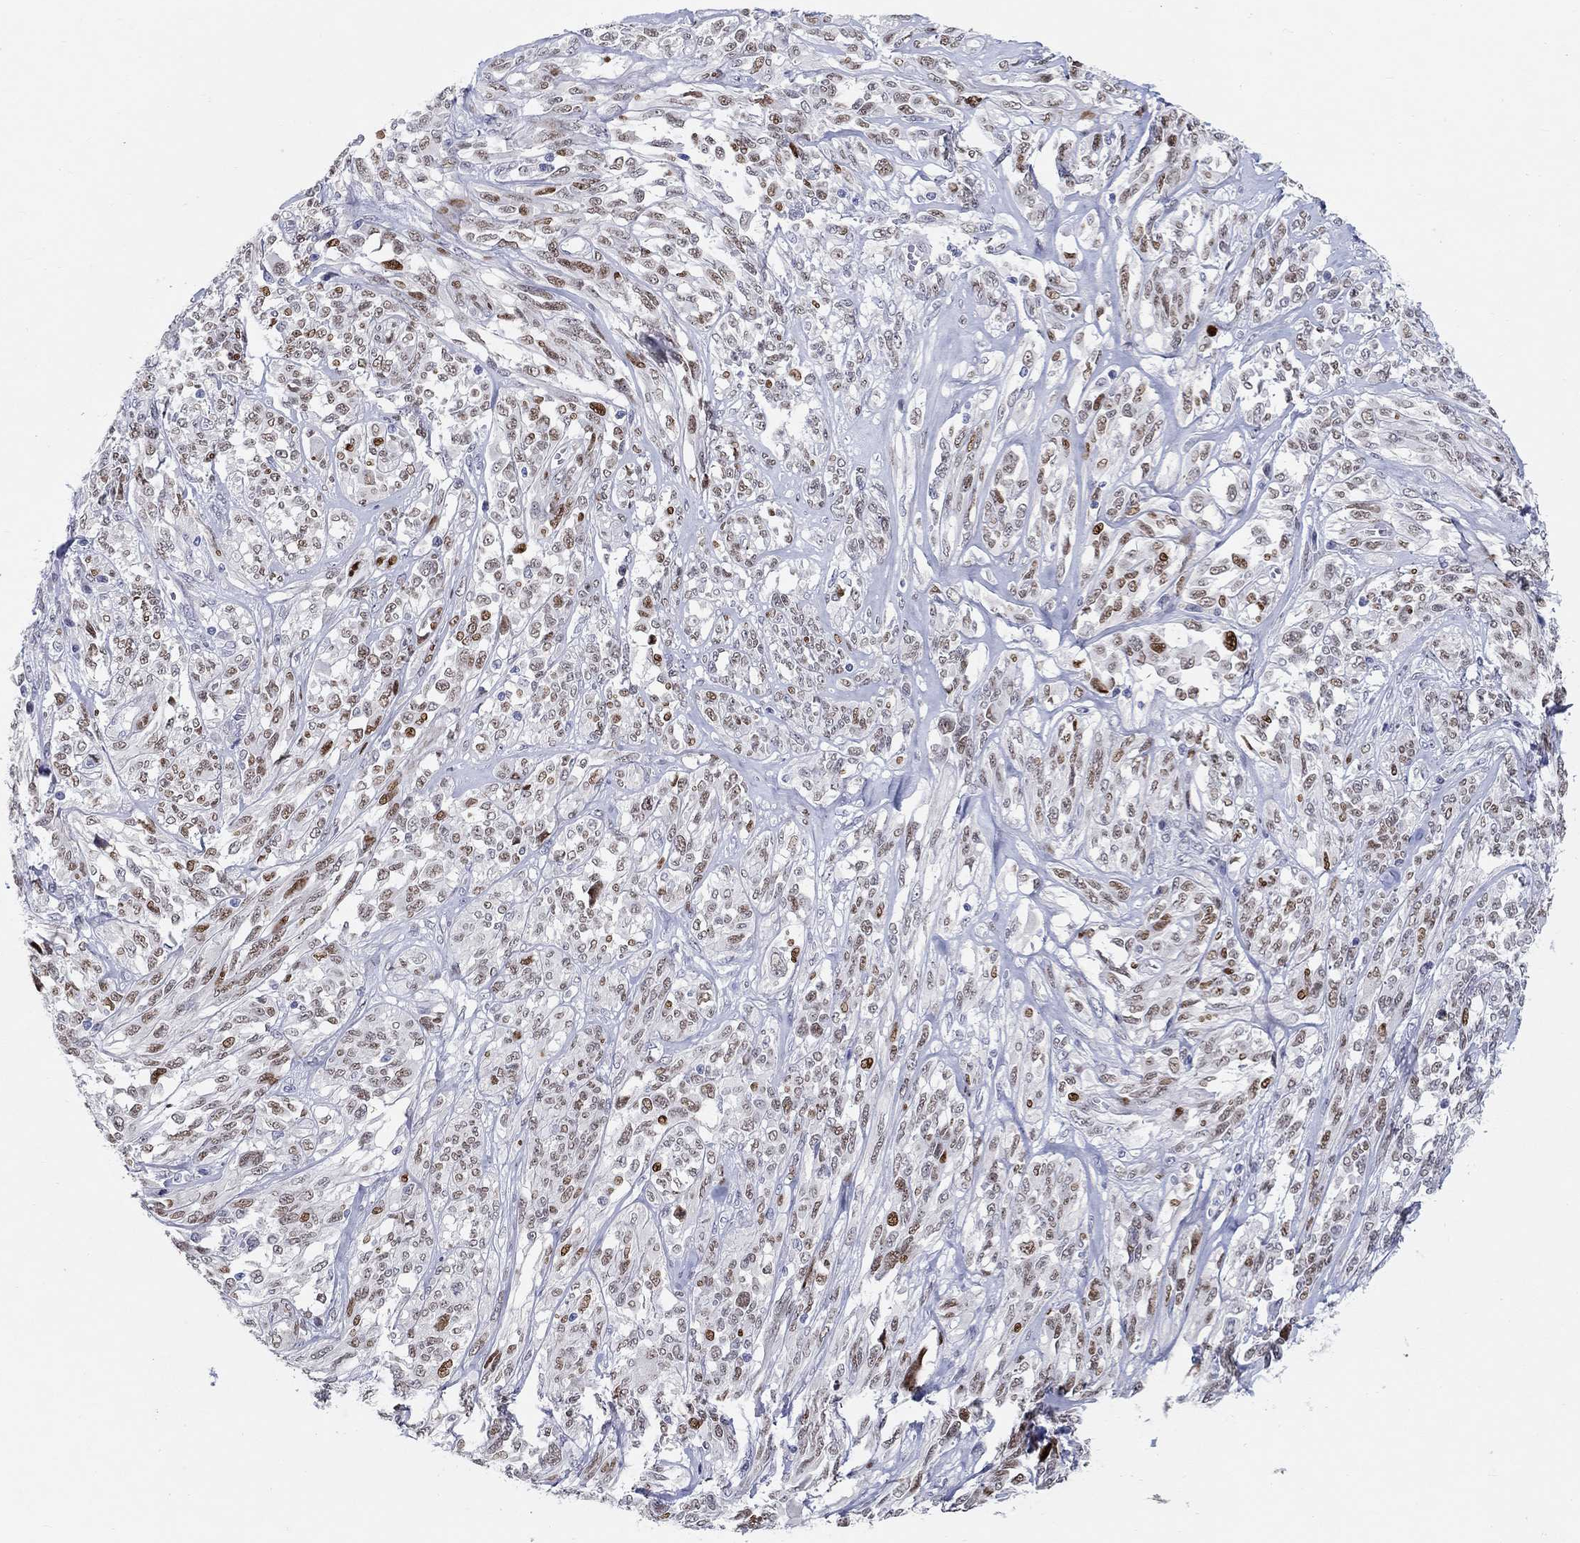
{"staining": {"intensity": "strong", "quantity": "<25%", "location": "nuclear"}, "tissue": "melanoma", "cell_type": "Tumor cells", "image_type": "cancer", "snomed": [{"axis": "morphology", "description": "Malignant melanoma, NOS"}, {"axis": "topography", "description": "Skin"}], "caption": "This image displays IHC staining of malignant melanoma, with medium strong nuclear staining in approximately <25% of tumor cells.", "gene": "RAPGEF5", "patient": {"sex": "female", "age": 91}}